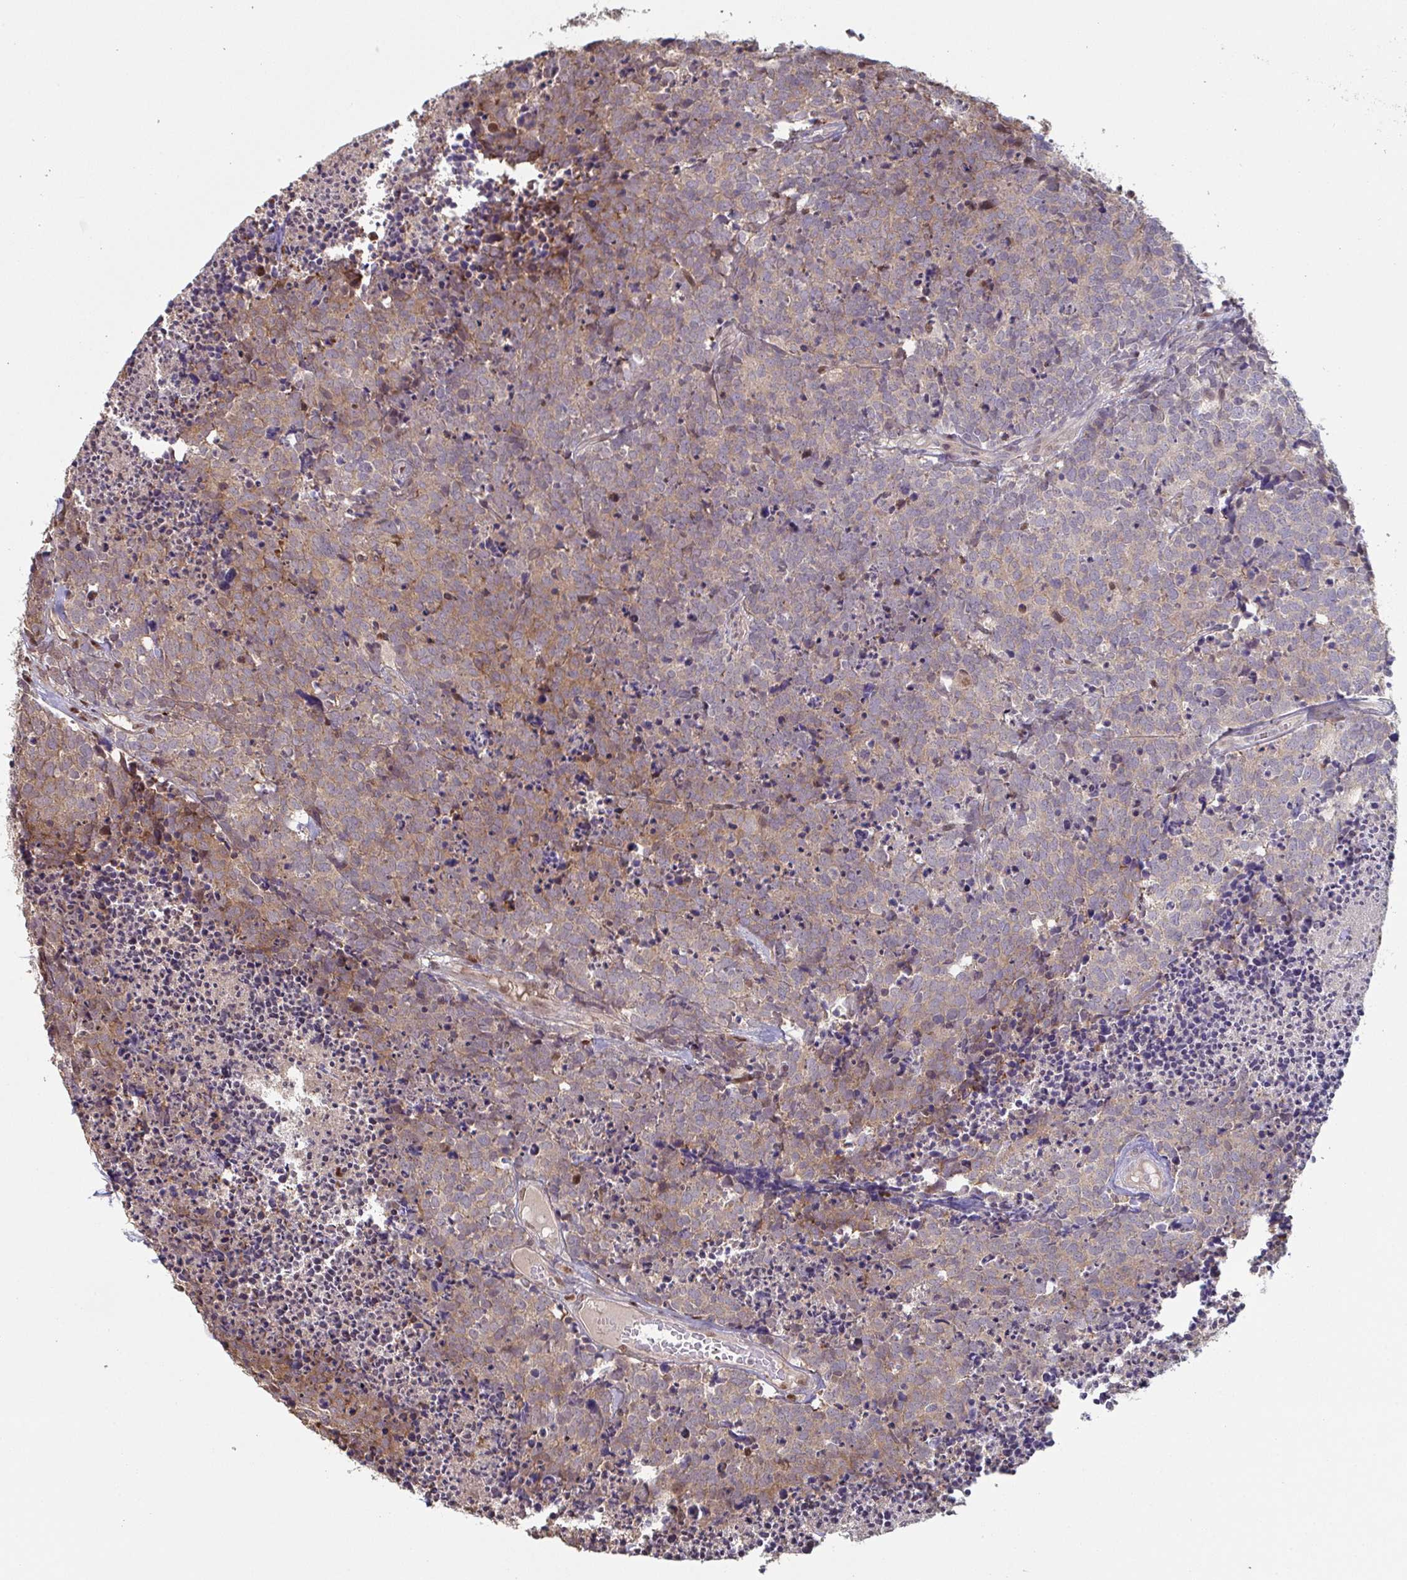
{"staining": {"intensity": "moderate", "quantity": "<25%", "location": "cytoplasmic/membranous"}, "tissue": "carcinoid", "cell_type": "Tumor cells", "image_type": "cancer", "snomed": [{"axis": "morphology", "description": "Carcinoid, malignant, NOS"}, {"axis": "topography", "description": "Skin"}], "caption": "Malignant carcinoid stained for a protein reveals moderate cytoplasmic/membranous positivity in tumor cells. (IHC, brightfield microscopy, high magnification).", "gene": "ACD", "patient": {"sex": "female", "age": 79}}